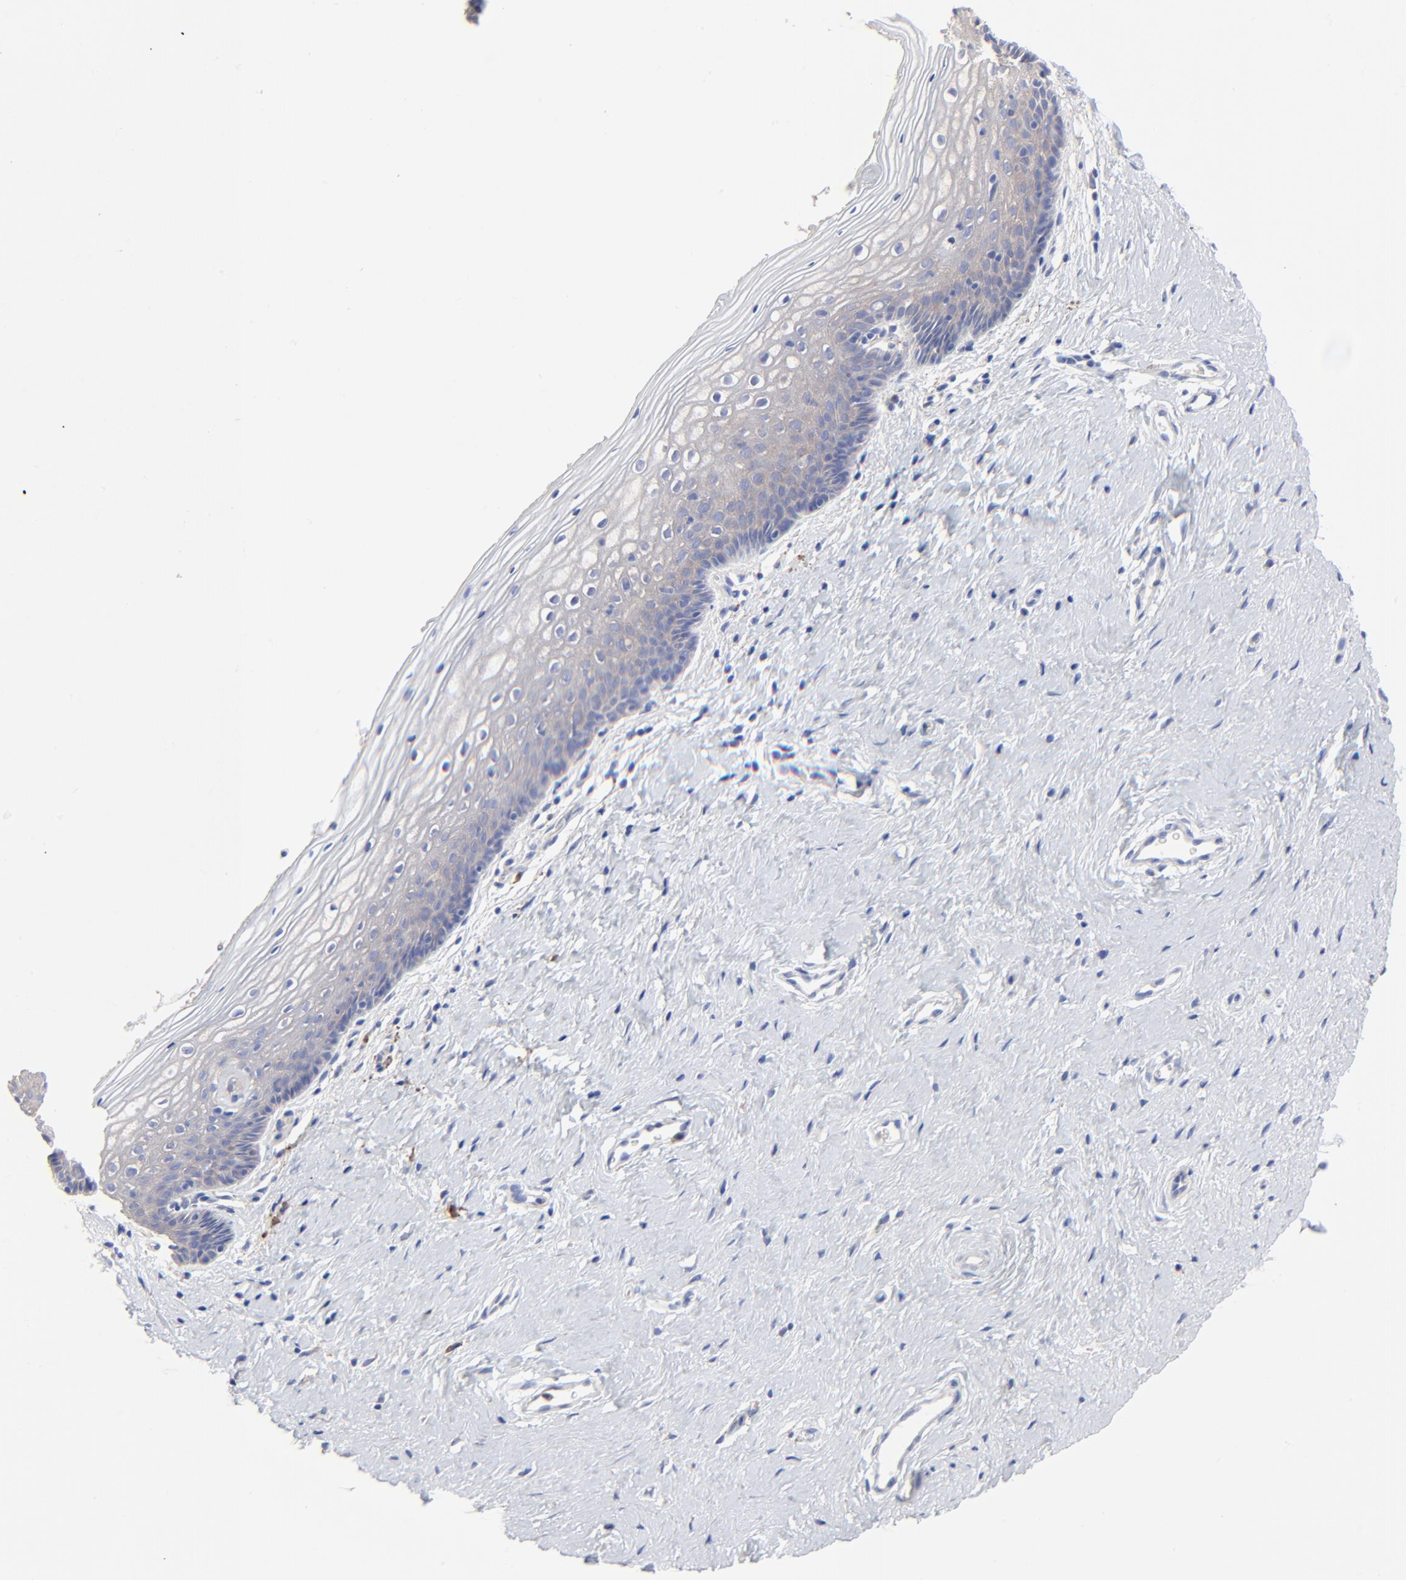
{"staining": {"intensity": "weak", "quantity": "25%-75%", "location": "cytoplasmic/membranous"}, "tissue": "vagina", "cell_type": "Squamous epithelial cells", "image_type": "normal", "snomed": [{"axis": "morphology", "description": "Normal tissue, NOS"}, {"axis": "topography", "description": "Vagina"}], "caption": "Protein analysis of unremarkable vagina demonstrates weak cytoplasmic/membranous staining in approximately 25%-75% of squamous epithelial cells.", "gene": "PPFIBP2", "patient": {"sex": "female", "age": 46}}